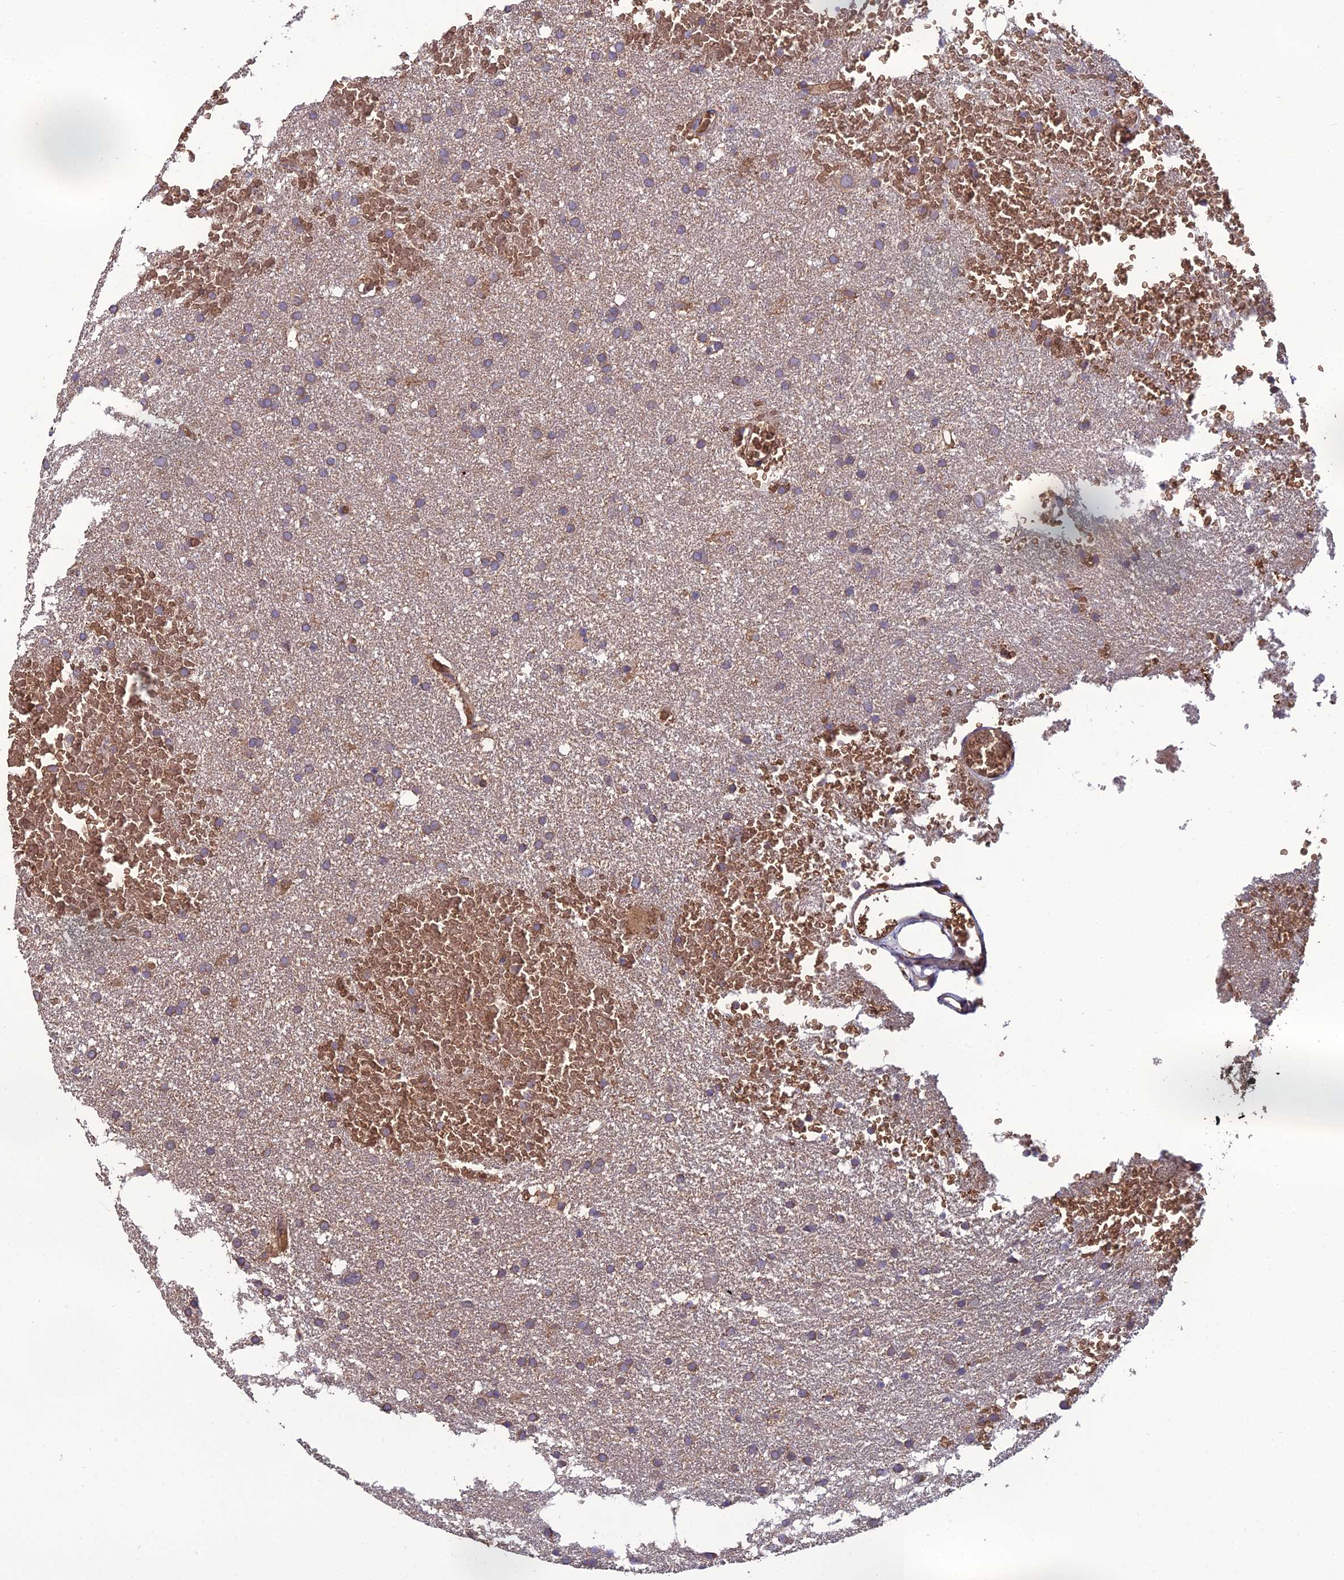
{"staining": {"intensity": "weak", "quantity": ">75%", "location": "cytoplasmic/membranous"}, "tissue": "glioma", "cell_type": "Tumor cells", "image_type": "cancer", "snomed": [{"axis": "morphology", "description": "Glioma, malignant, High grade"}, {"axis": "topography", "description": "Cerebral cortex"}], "caption": "Human high-grade glioma (malignant) stained for a protein (brown) demonstrates weak cytoplasmic/membranous positive positivity in approximately >75% of tumor cells.", "gene": "GALR2", "patient": {"sex": "female", "age": 36}}